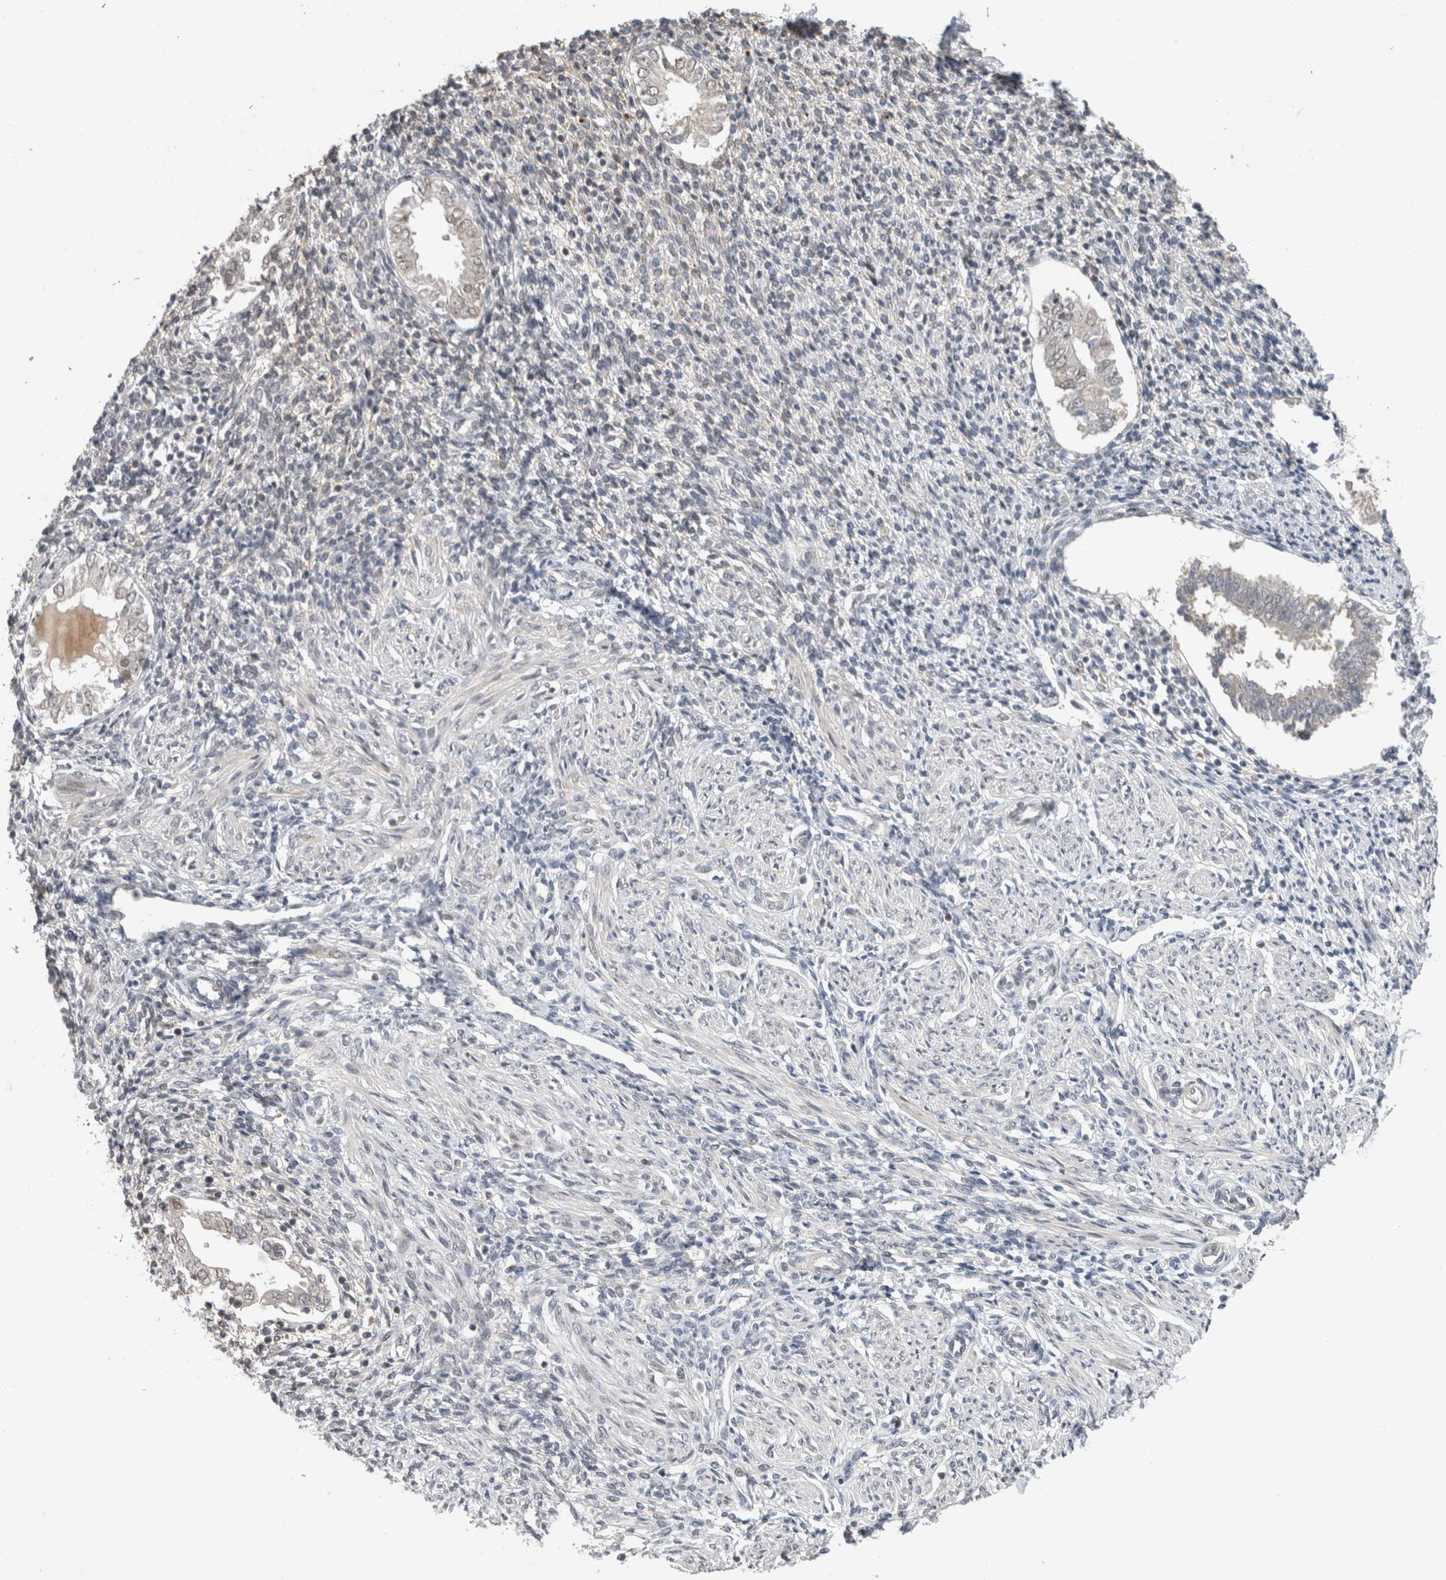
{"staining": {"intensity": "negative", "quantity": "none", "location": "none"}, "tissue": "endometrium", "cell_type": "Cells in endometrial stroma", "image_type": "normal", "snomed": [{"axis": "morphology", "description": "Normal tissue, NOS"}, {"axis": "topography", "description": "Endometrium"}], "caption": "Immunohistochemistry (IHC) photomicrograph of benign human endometrium stained for a protein (brown), which exhibits no expression in cells in endometrial stroma. (DAB (3,3'-diaminobenzidine) IHC with hematoxylin counter stain).", "gene": "MTBP", "patient": {"sex": "female", "age": 66}}